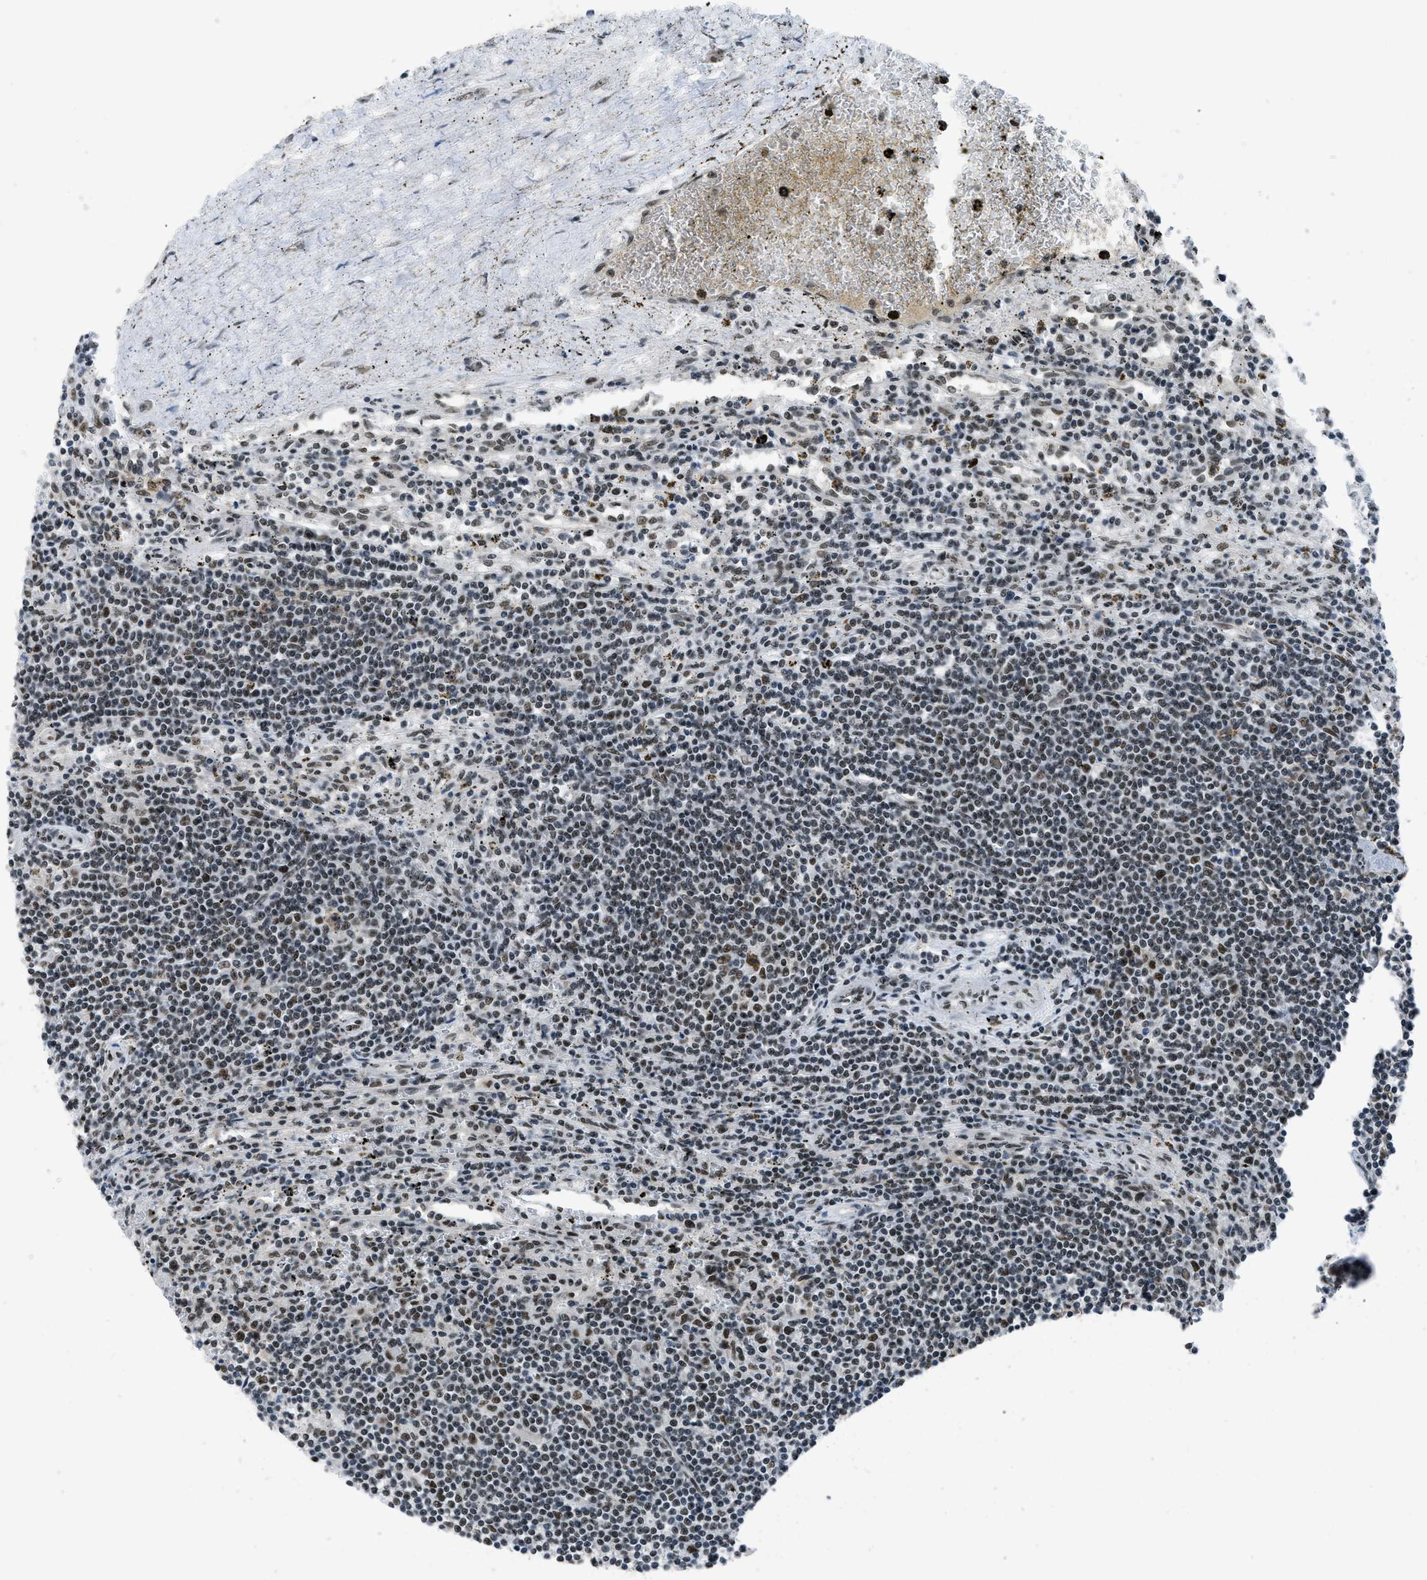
{"staining": {"intensity": "moderate", "quantity": "25%-75%", "location": "nuclear"}, "tissue": "lymphoma", "cell_type": "Tumor cells", "image_type": "cancer", "snomed": [{"axis": "morphology", "description": "Malignant lymphoma, non-Hodgkin's type, Low grade"}, {"axis": "topography", "description": "Spleen"}], "caption": "The image demonstrates staining of low-grade malignant lymphoma, non-Hodgkin's type, revealing moderate nuclear protein expression (brown color) within tumor cells.", "gene": "GATAD2B", "patient": {"sex": "male", "age": 76}}